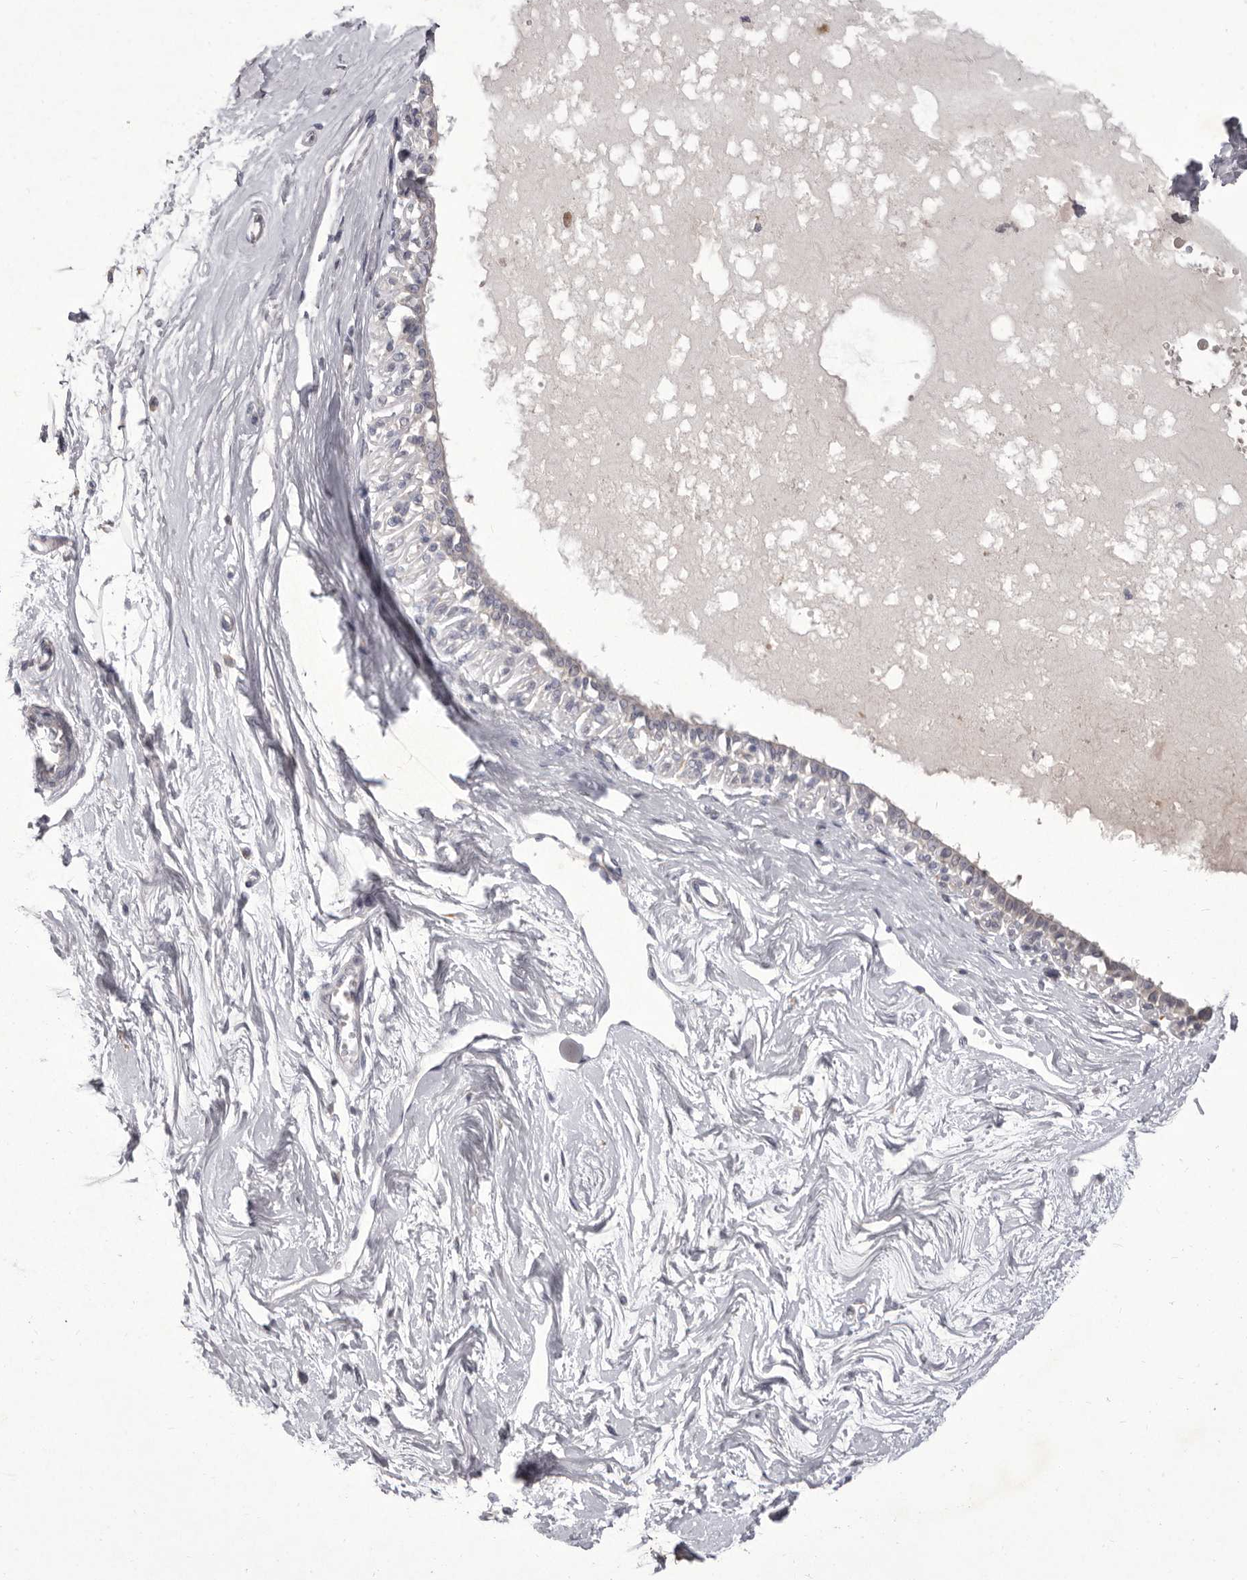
{"staining": {"intensity": "negative", "quantity": "none", "location": "none"}, "tissue": "breast", "cell_type": "Adipocytes", "image_type": "normal", "snomed": [{"axis": "morphology", "description": "Normal tissue, NOS"}, {"axis": "topography", "description": "Breast"}], "caption": "Immunohistochemistry (IHC) of unremarkable breast shows no positivity in adipocytes.", "gene": "P2RX6", "patient": {"sex": "female", "age": 45}}